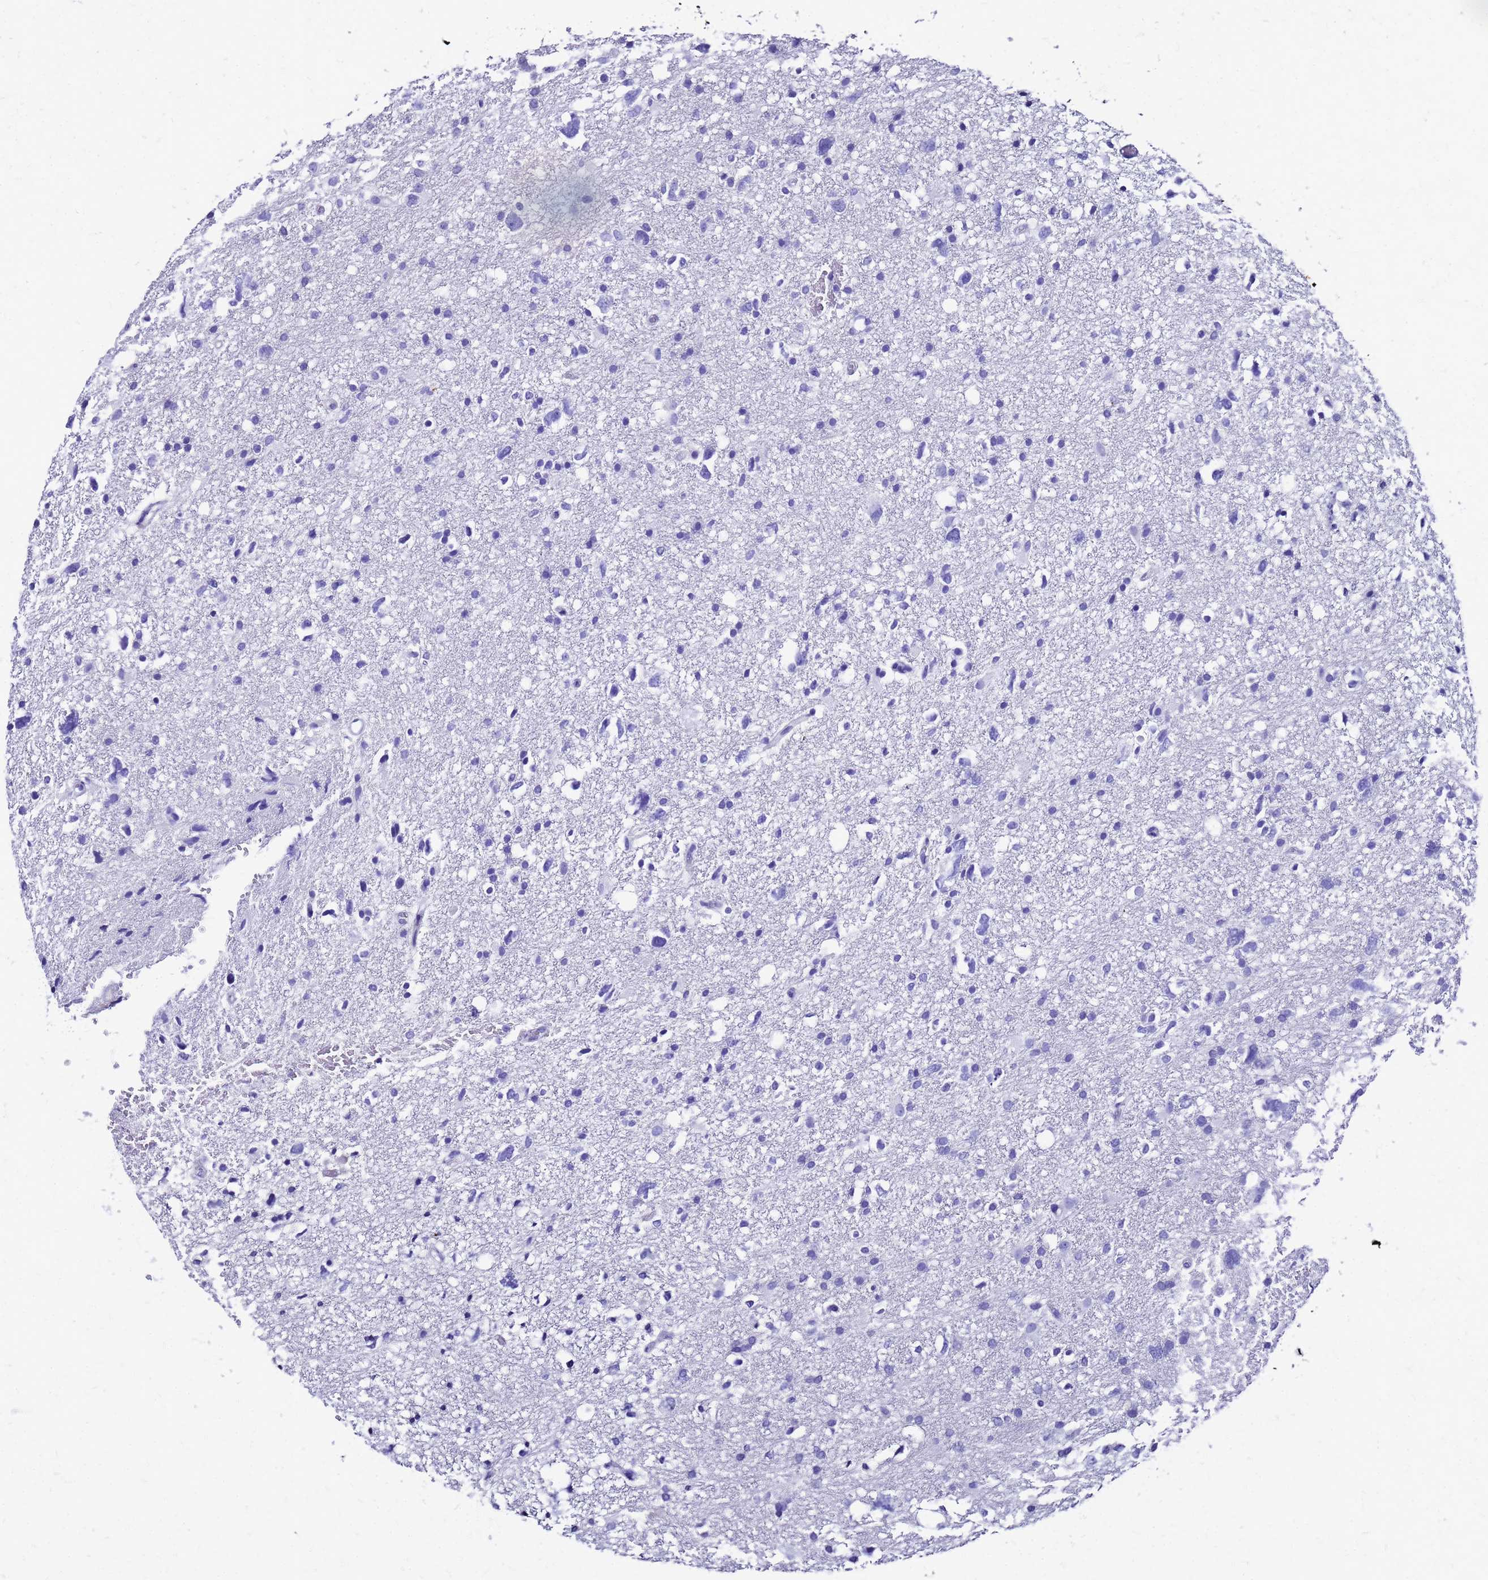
{"staining": {"intensity": "negative", "quantity": "none", "location": "none"}, "tissue": "glioma", "cell_type": "Tumor cells", "image_type": "cancer", "snomed": [{"axis": "morphology", "description": "Glioma, malignant, High grade"}, {"axis": "topography", "description": "Brain"}], "caption": "This is an immunohistochemistry micrograph of human glioma. There is no positivity in tumor cells.", "gene": "SMIM21", "patient": {"sex": "male", "age": 61}}